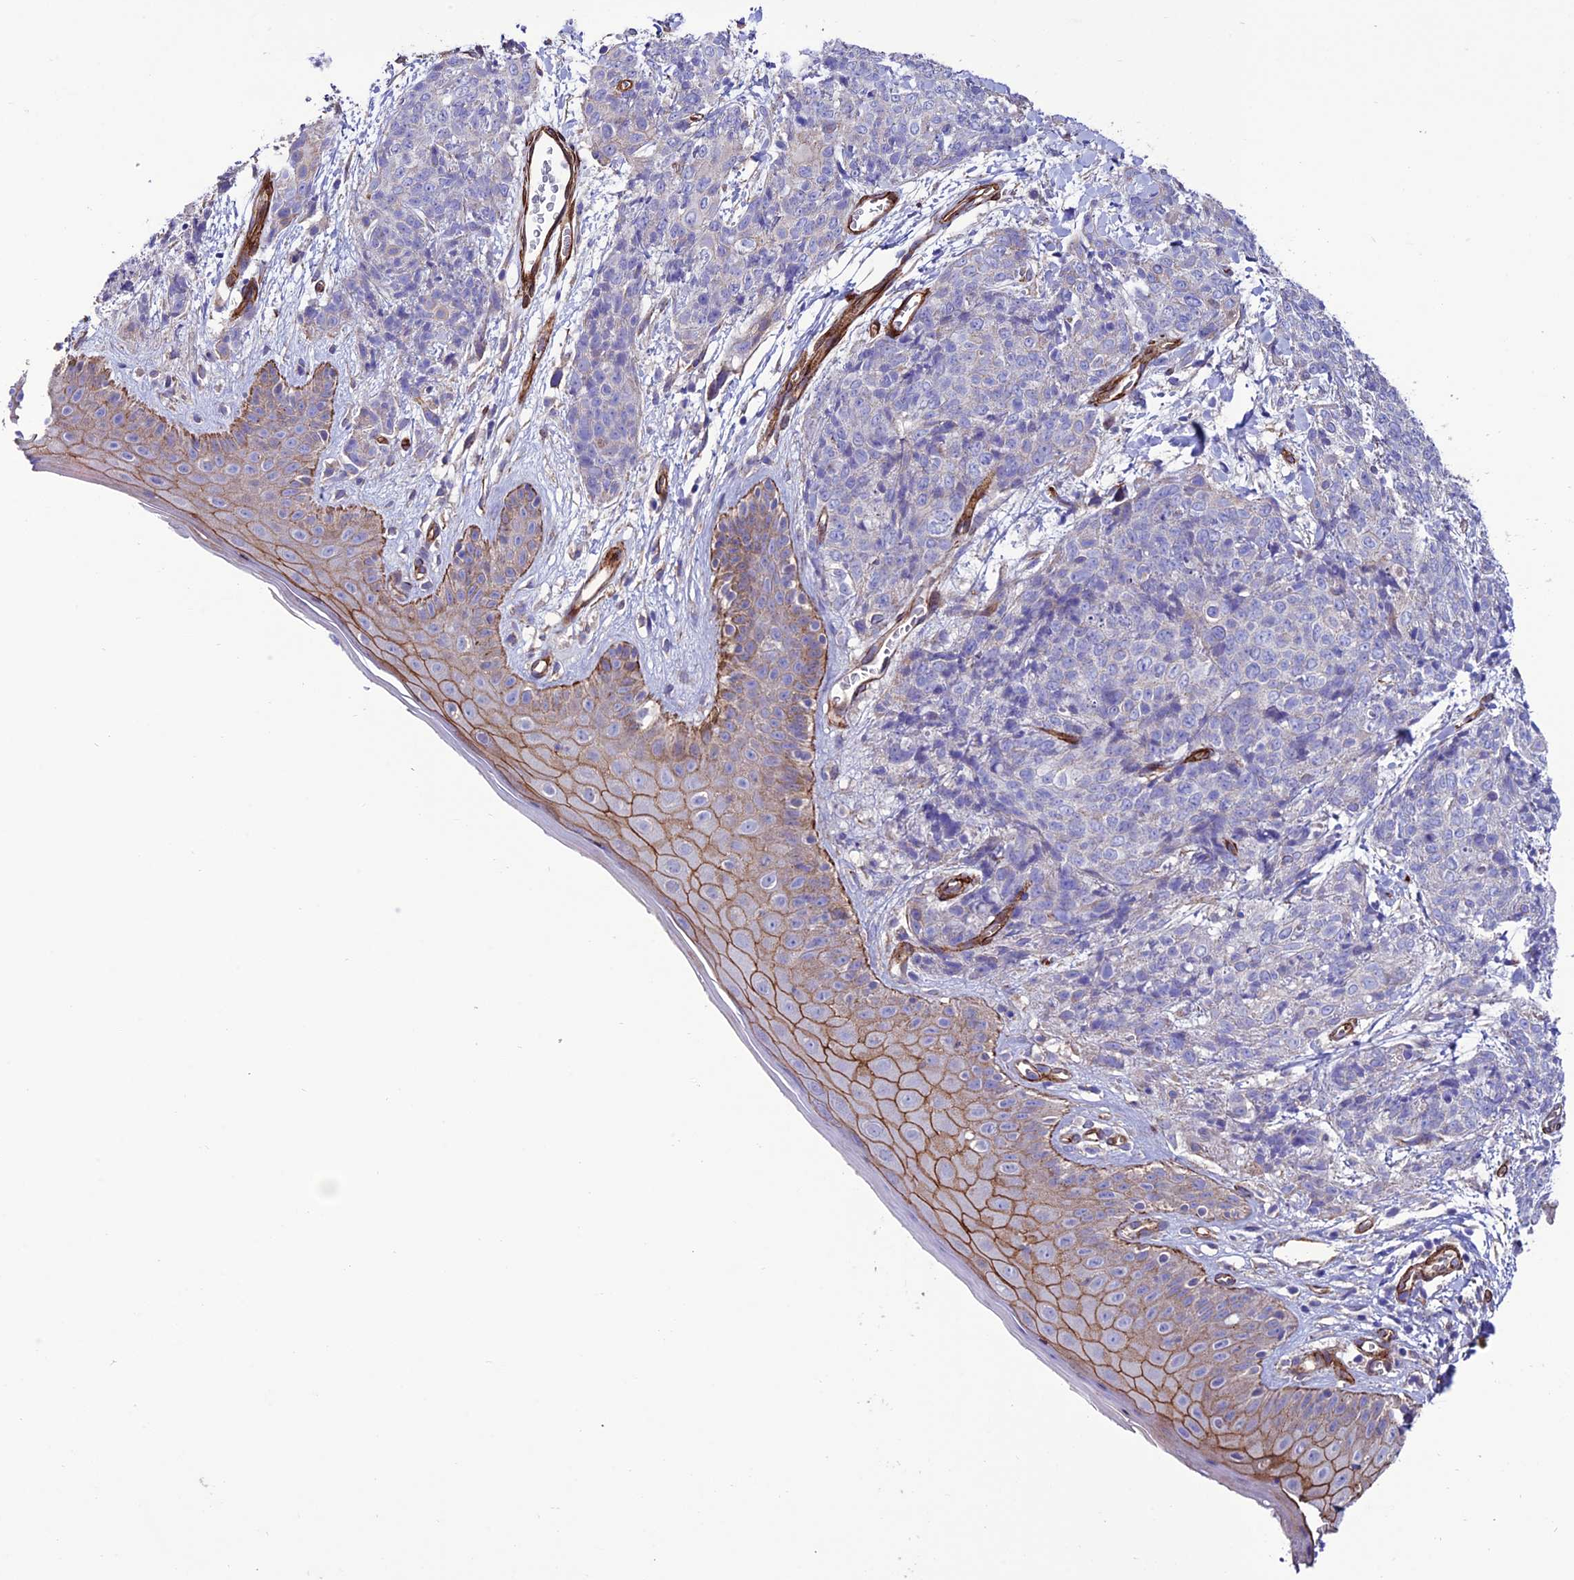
{"staining": {"intensity": "negative", "quantity": "none", "location": "none"}, "tissue": "skin cancer", "cell_type": "Tumor cells", "image_type": "cancer", "snomed": [{"axis": "morphology", "description": "Squamous cell carcinoma, NOS"}, {"axis": "topography", "description": "Skin"}, {"axis": "topography", "description": "Vulva"}], "caption": "A photomicrograph of skin cancer (squamous cell carcinoma) stained for a protein reveals no brown staining in tumor cells.", "gene": "REX1BD", "patient": {"sex": "female", "age": 85}}